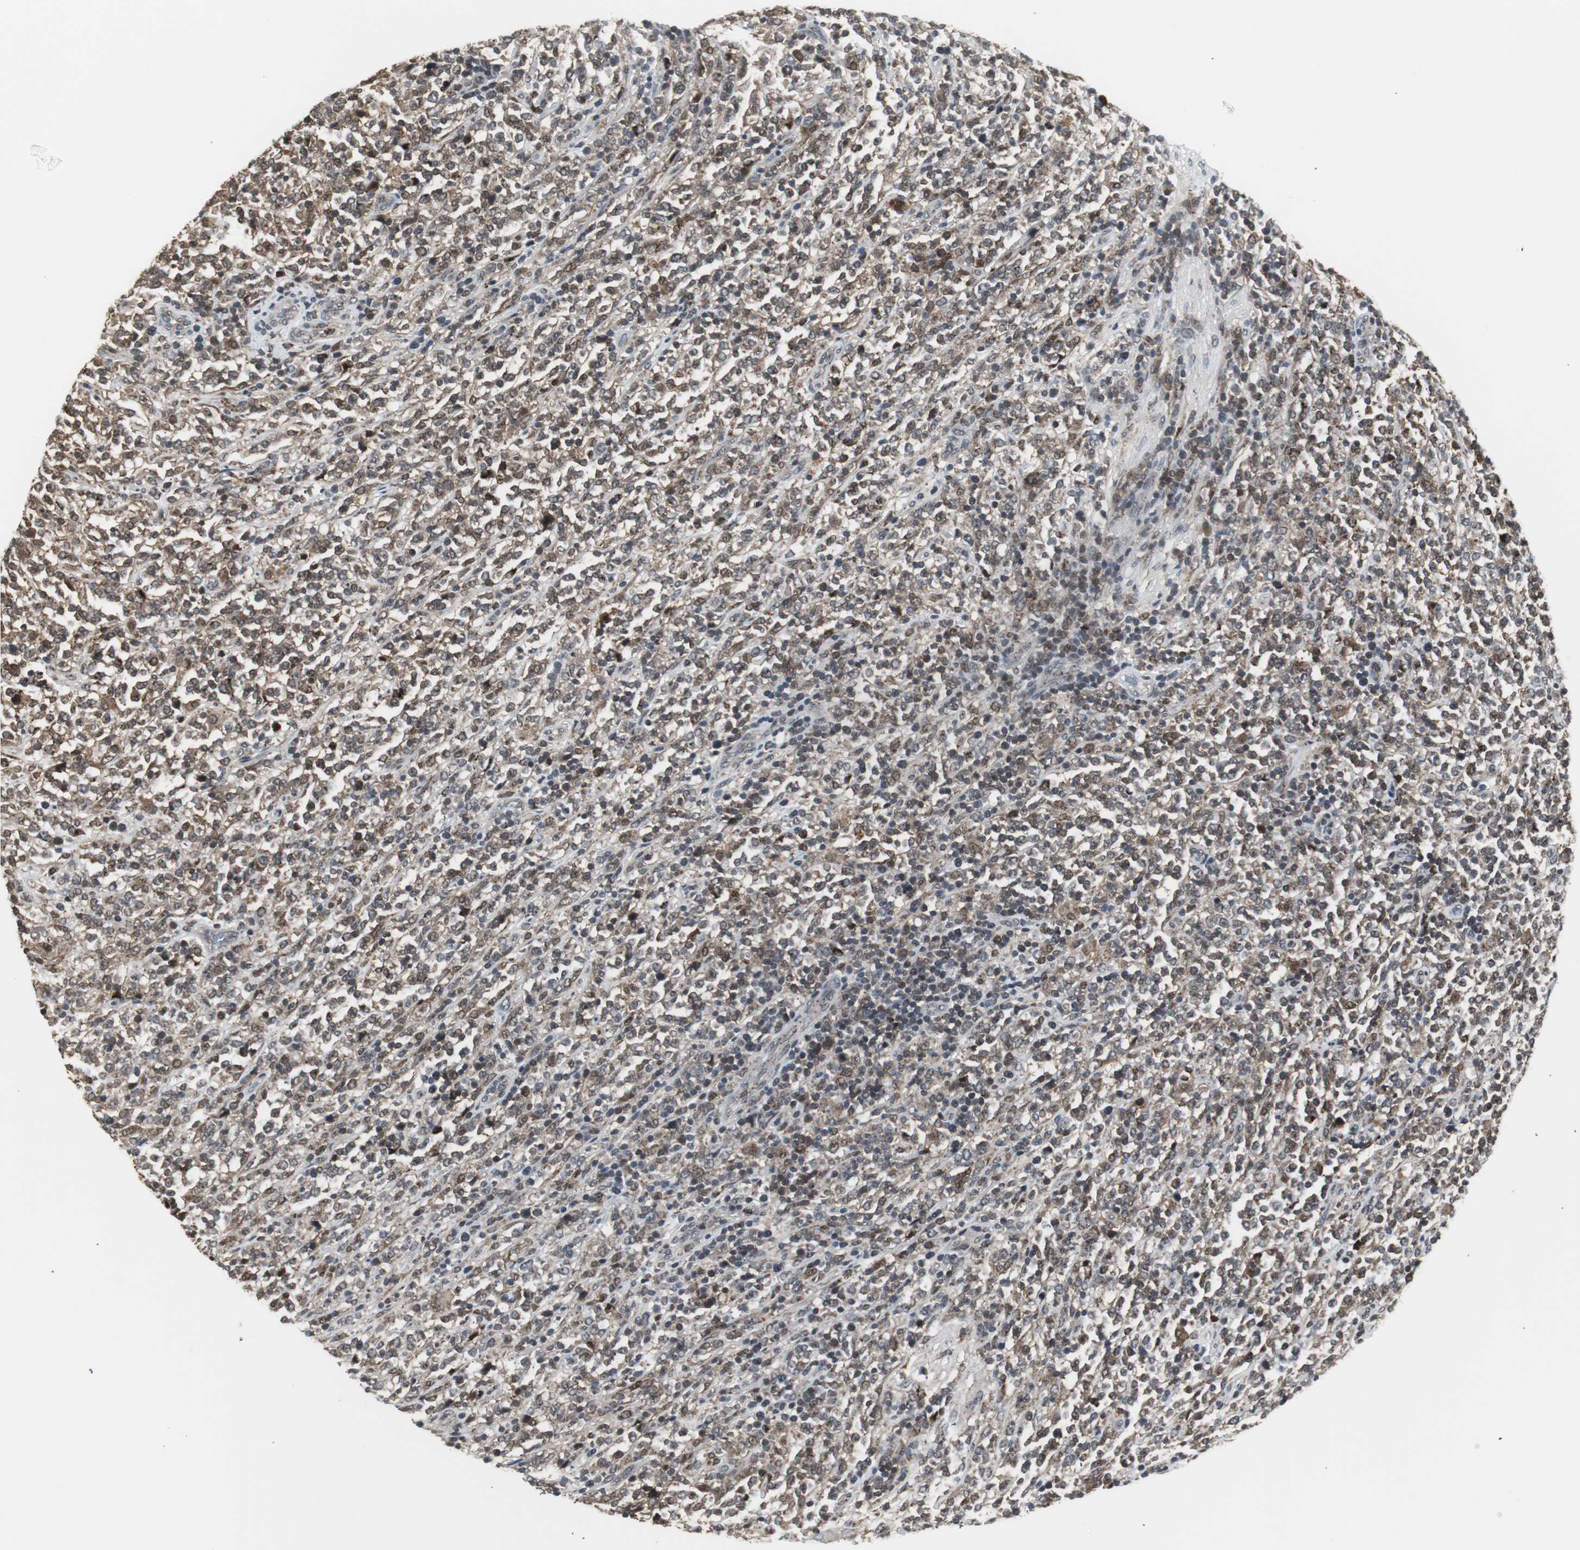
{"staining": {"intensity": "moderate", "quantity": ">75%", "location": "cytoplasmic/membranous,nuclear"}, "tissue": "lymphoma", "cell_type": "Tumor cells", "image_type": "cancer", "snomed": [{"axis": "morphology", "description": "Malignant lymphoma, non-Hodgkin's type, High grade"}, {"axis": "topography", "description": "Soft tissue"}], "caption": "The immunohistochemical stain shows moderate cytoplasmic/membranous and nuclear staining in tumor cells of malignant lymphoma, non-Hodgkin's type (high-grade) tissue.", "gene": "PLIN3", "patient": {"sex": "male", "age": 18}}